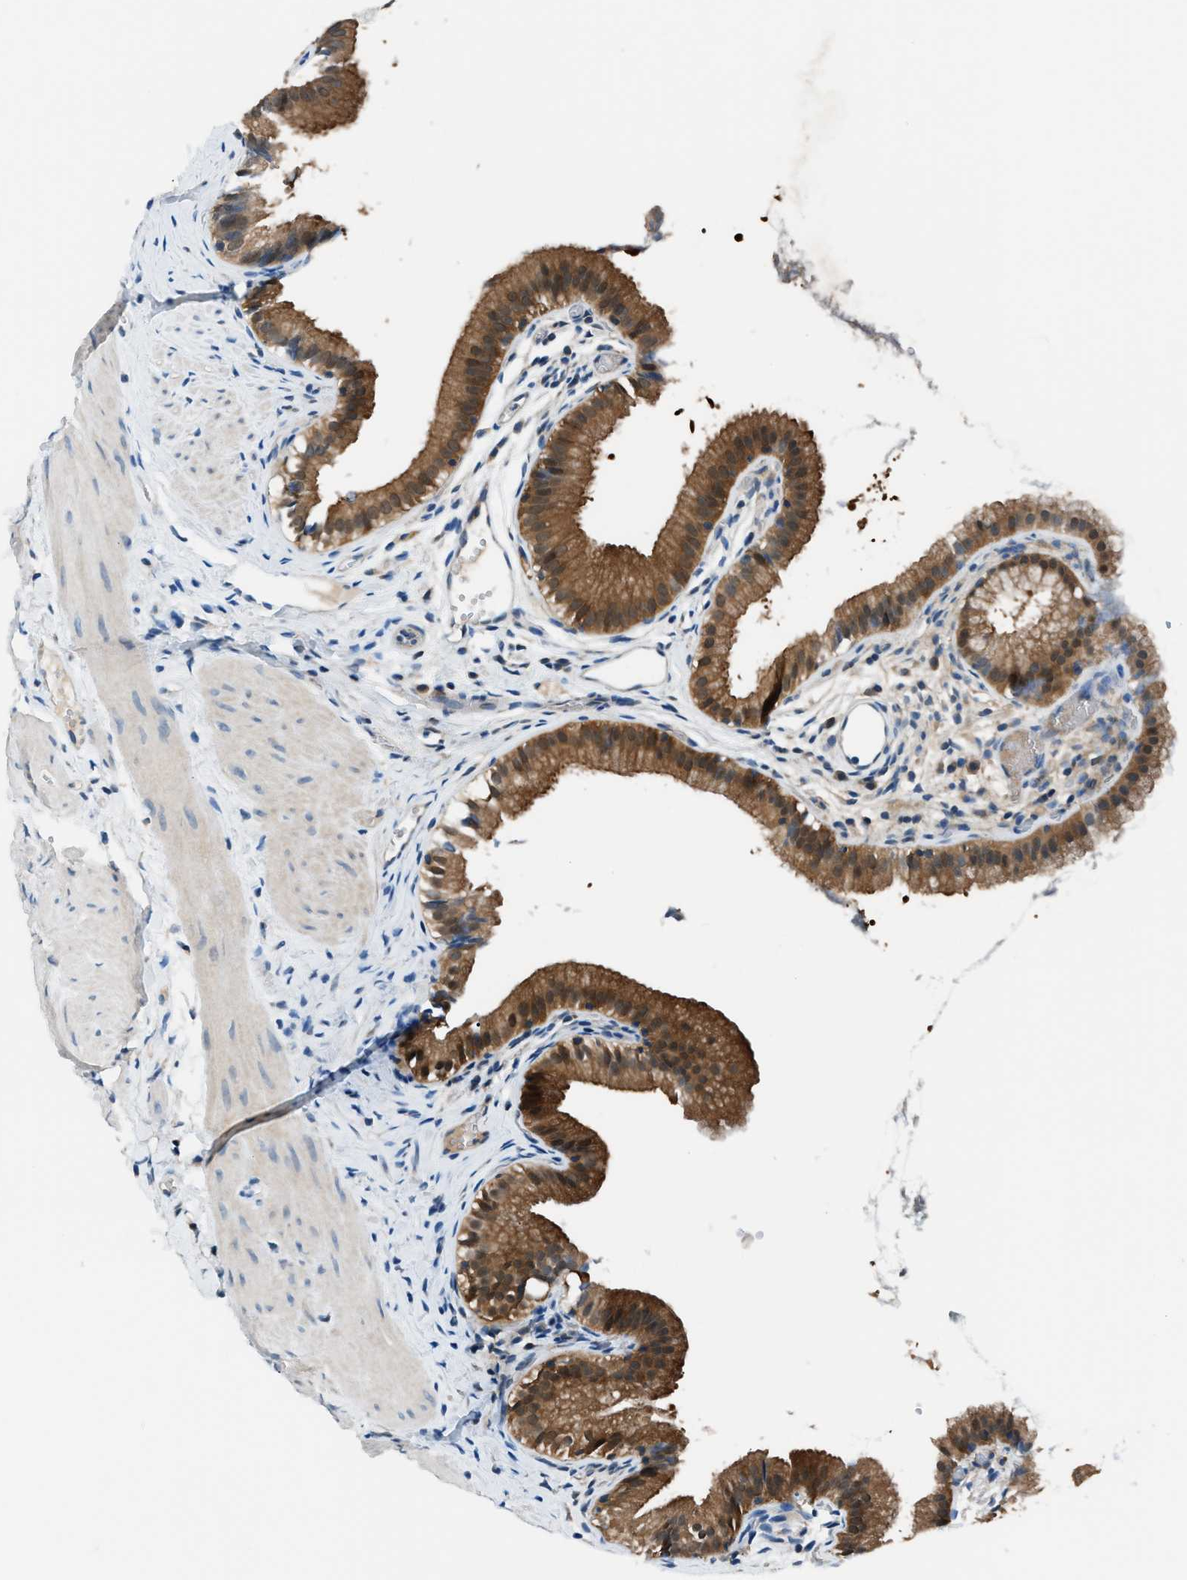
{"staining": {"intensity": "strong", "quantity": ">75%", "location": "cytoplasmic/membranous"}, "tissue": "gallbladder", "cell_type": "Glandular cells", "image_type": "normal", "snomed": [{"axis": "morphology", "description": "Normal tissue, NOS"}, {"axis": "topography", "description": "Gallbladder"}], "caption": "Gallbladder stained with a brown dye displays strong cytoplasmic/membranous positive staining in approximately >75% of glandular cells.", "gene": "ACP1", "patient": {"sex": "female", "age": 26}}